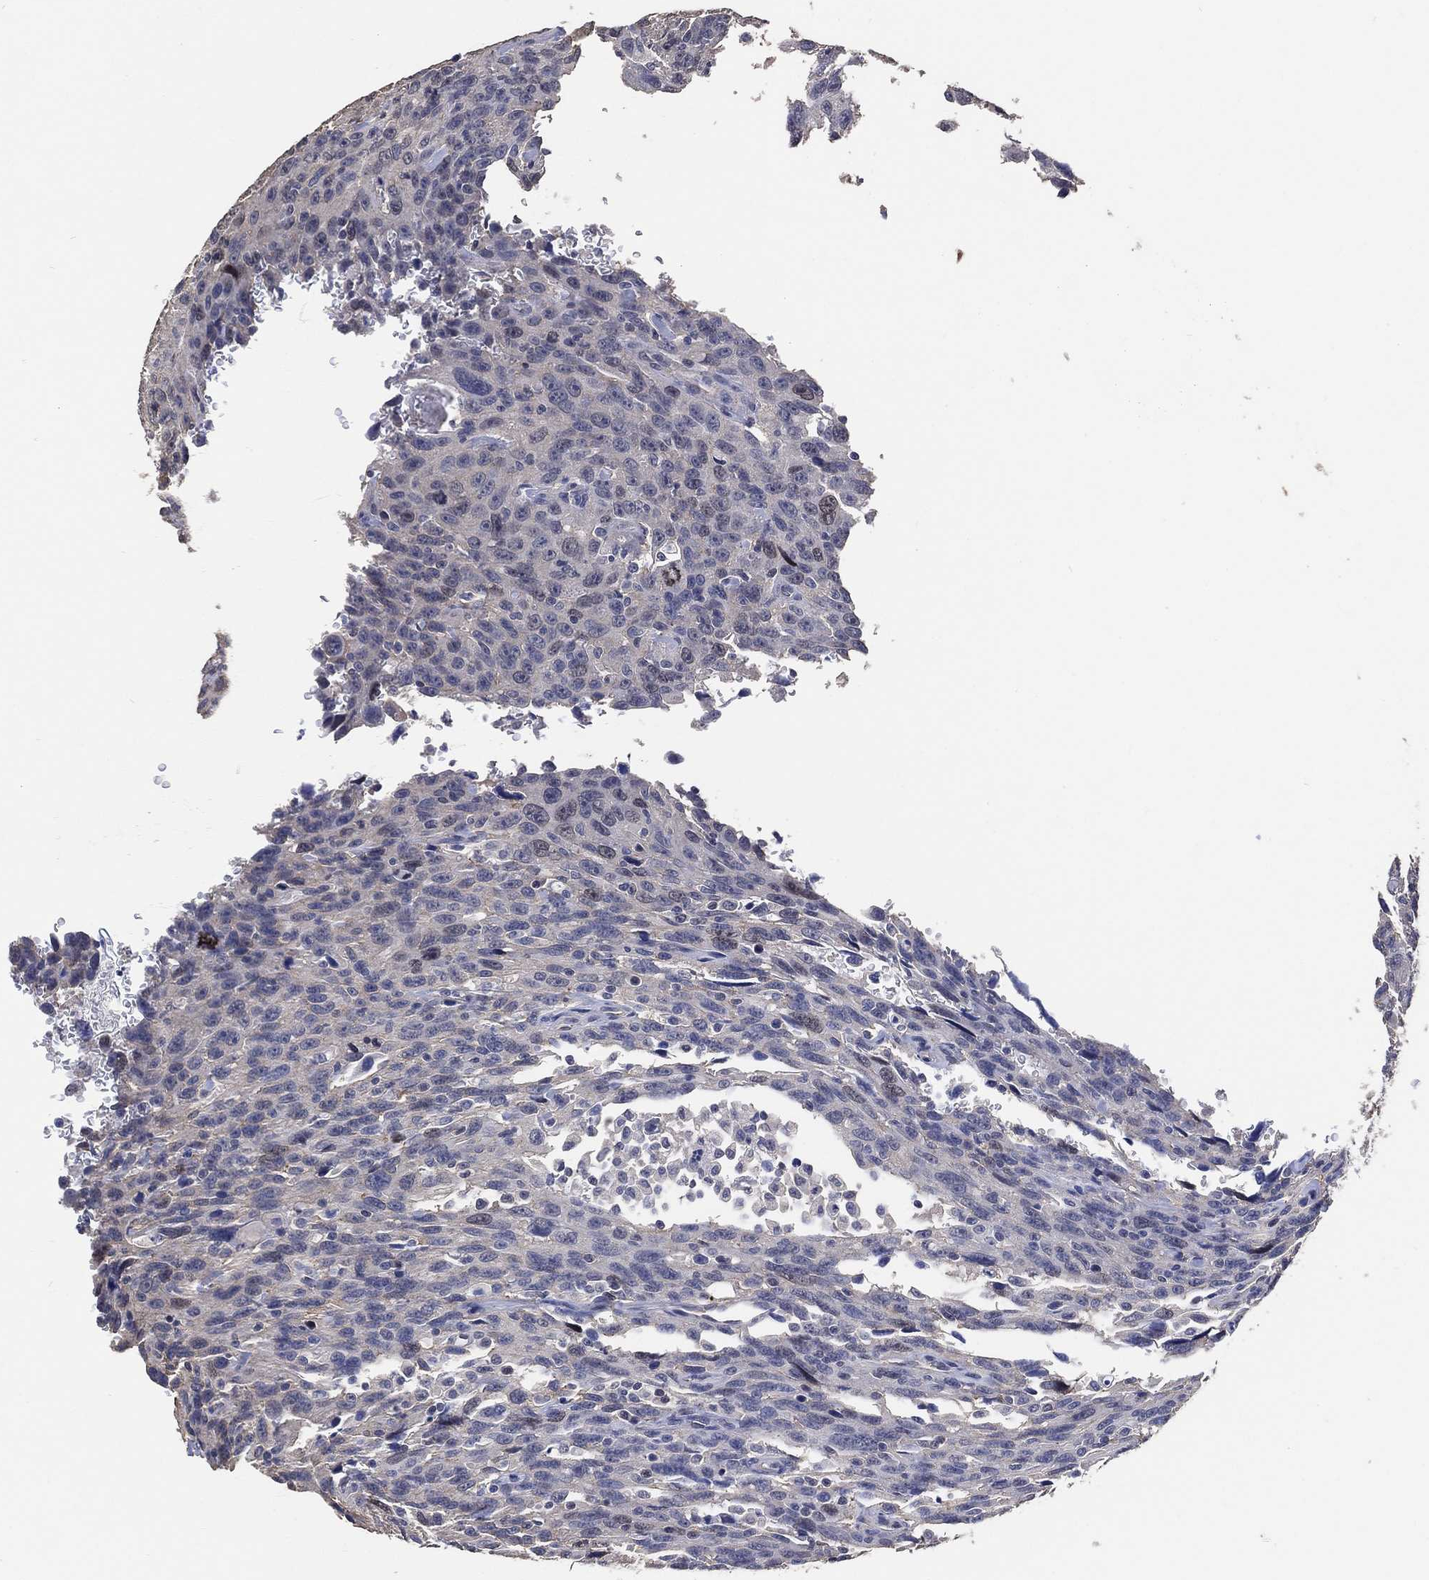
{"staining": {"intensity": "weak", "quantity": "<25%", "location": "nuclear"}, "tissue": "urothelial cancer", "cell_type": "Tumor cells", "image_type": "cancer", "snomed": [{"axis": "morphology", "description": "Urothelial carcinoma, NOS"}, {"axis": "morphology", "description": "Urothelial carcinoma, High grade"}, {"axis": "topography", "description": "Urinary bladder"}], "caption": "High power microscopy micrograph of an immunohistochemistry histopathology image of high-grade urothelial carcinoma, revealing no significant expression in tumor cells.", "gene": "KLK5", "patient": {"sex": "female", "age": 73}}